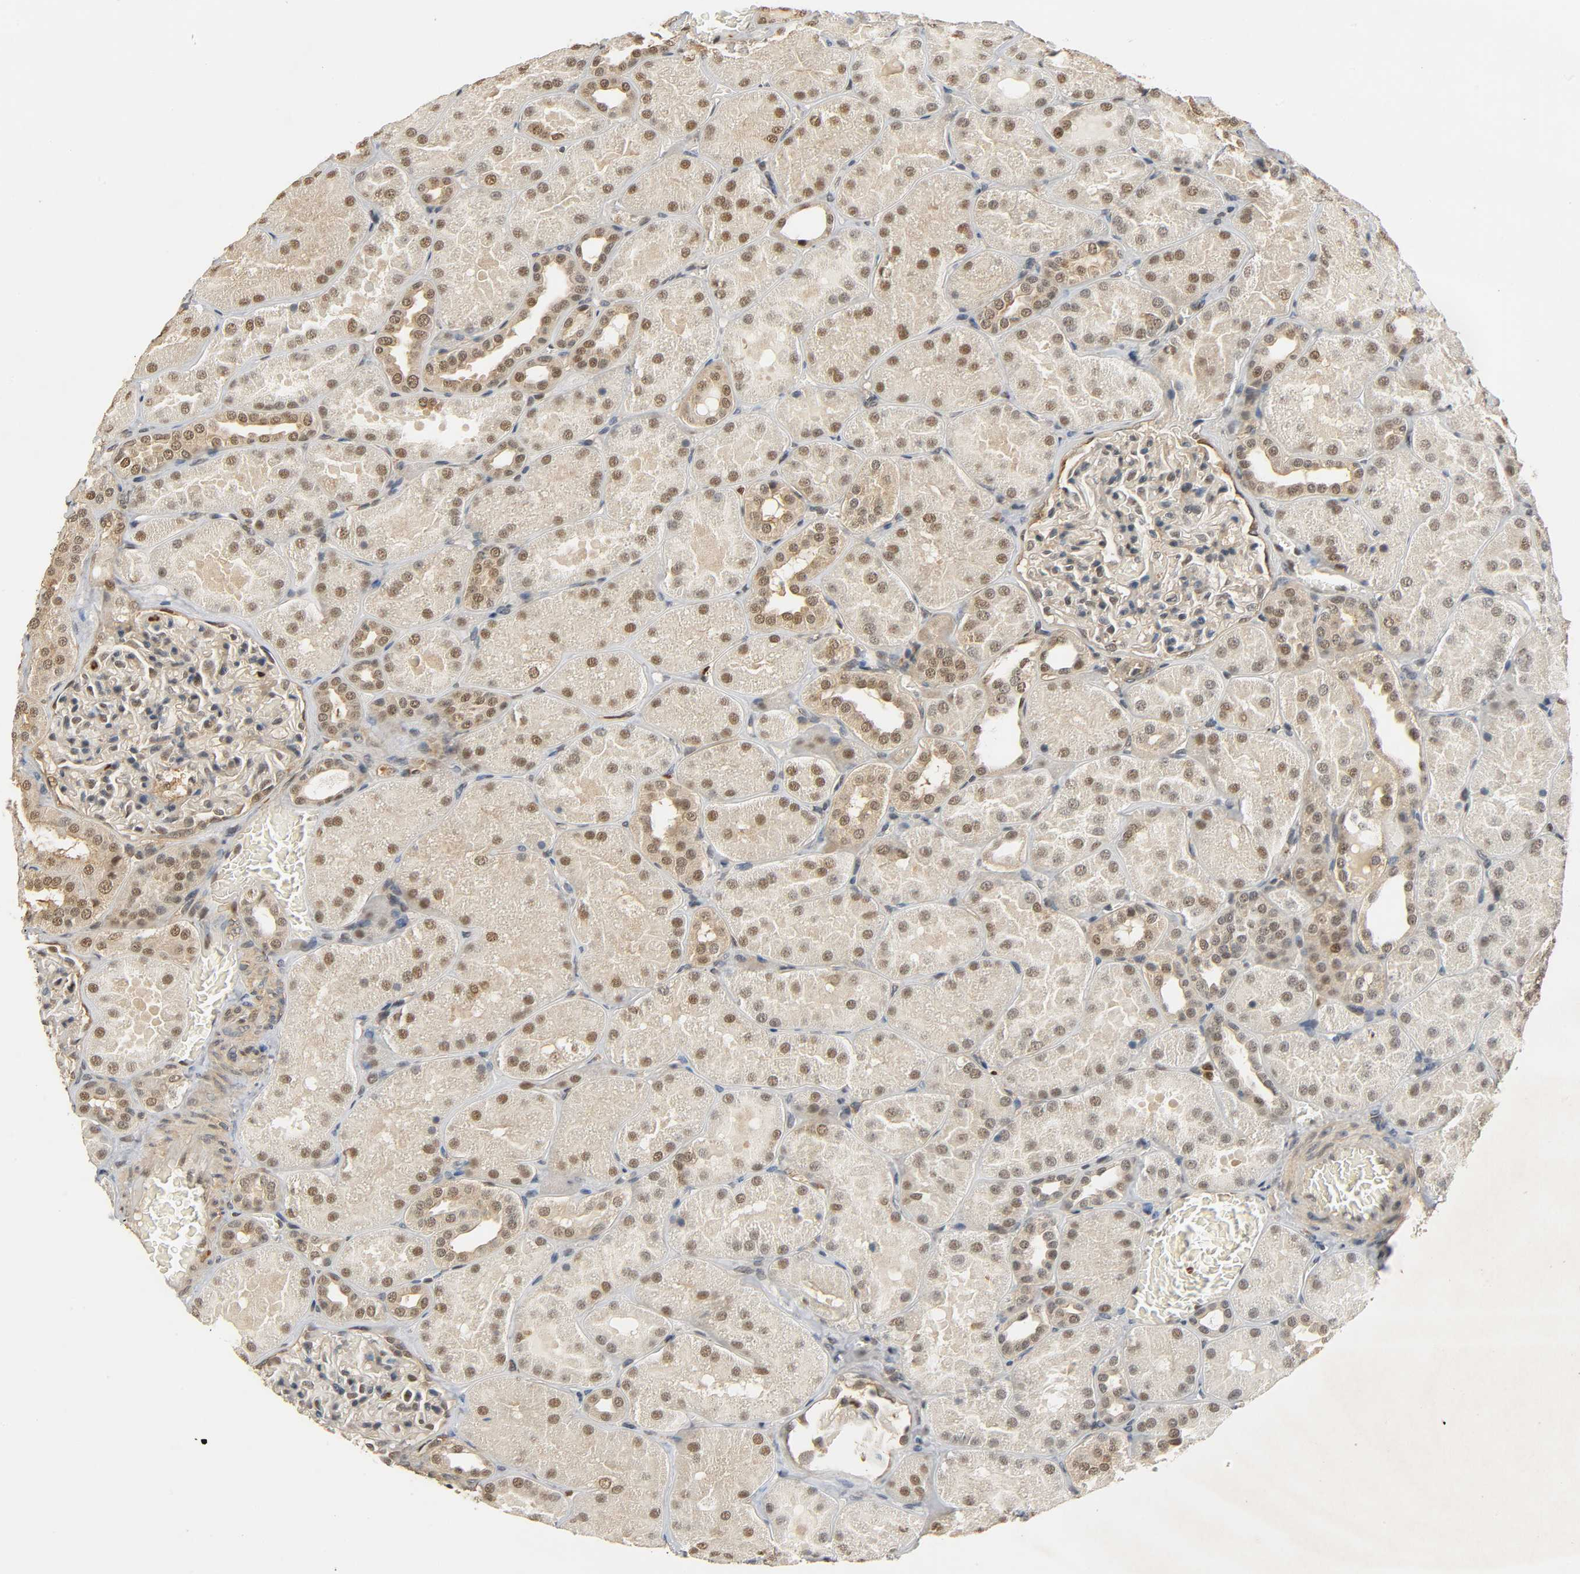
{"staining": {"intensity": "weak", "quantity": "25%-75%", "location": "nuclear"}, "tissue": "kidney", "cell_type": "Cells in glomeruli", "image_type": "normal", "snomed": [{"axis": "morphology", "description": "Normal tissue, NOS"}, {"axis": "topography", "description": "Kidney"}], "caption": "Cells in glomeruli demonstrate weak nuclear expression in about 25%-75% of cells in benign kidney.", "gene": "ZFPM2", "patient": {"sex": "male", "age": 28}}